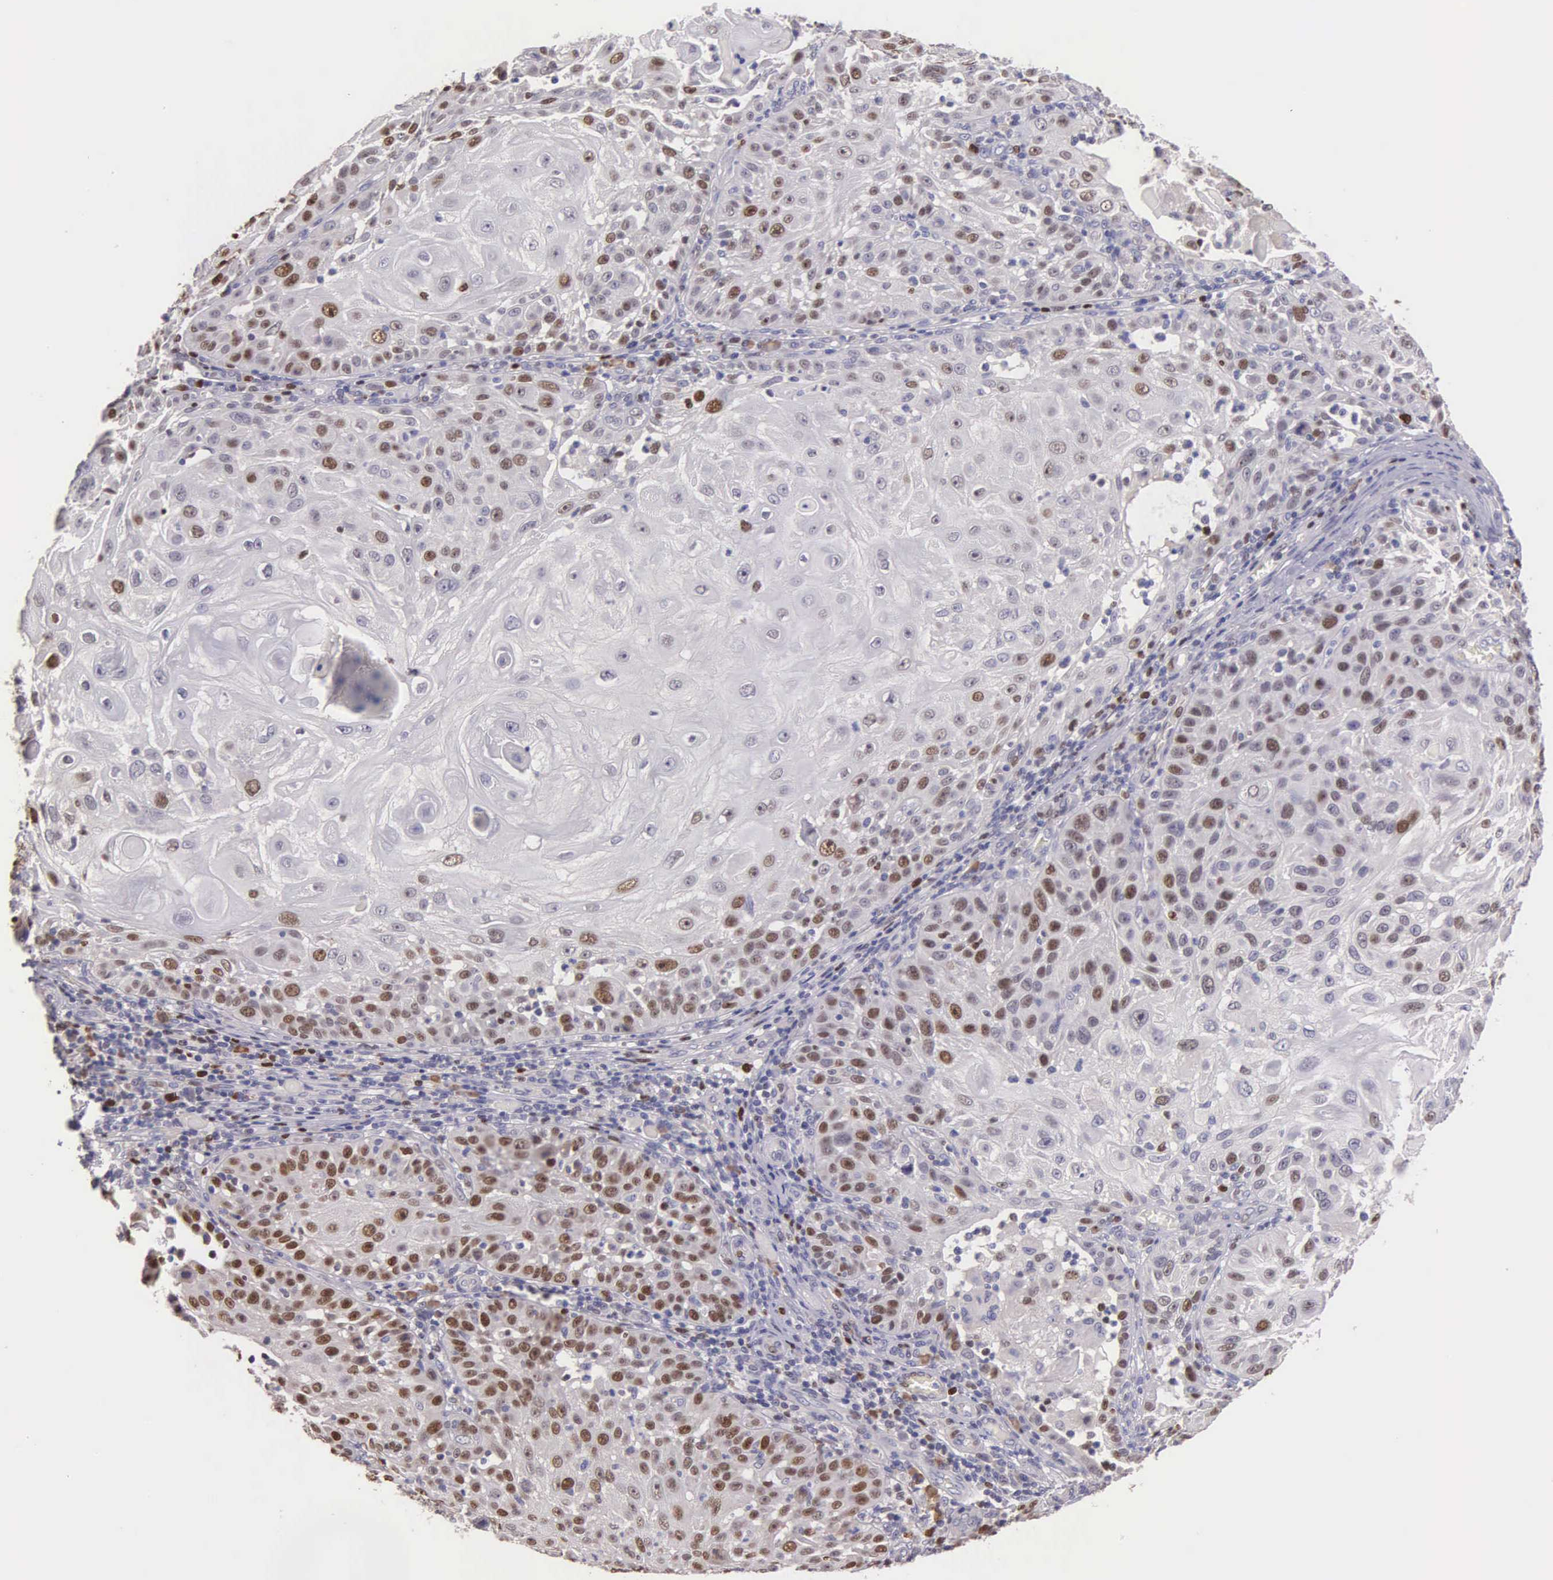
{"staining": {"intensity": "moderate", "quantity": "<25%", "location": "nuclear"}, "tissue": "skin cancer", "cell_type": "Tumor cells", "image_type": "cancer", "snomed": [{"axis": "morphology", "description": "Squamous cell carcinoma, NOS"}, {"axis": "topography", "description": "Skin"}], "caption": "An immunohistochemistry (IHC) histopathology image of neoplastic tissue is shown. Protein staining in brown highlights moderate nuclear positivity in skin cancer within tumor cells.", "gene": "MCM5", "patient": {"sex": "female", "age": 89}}